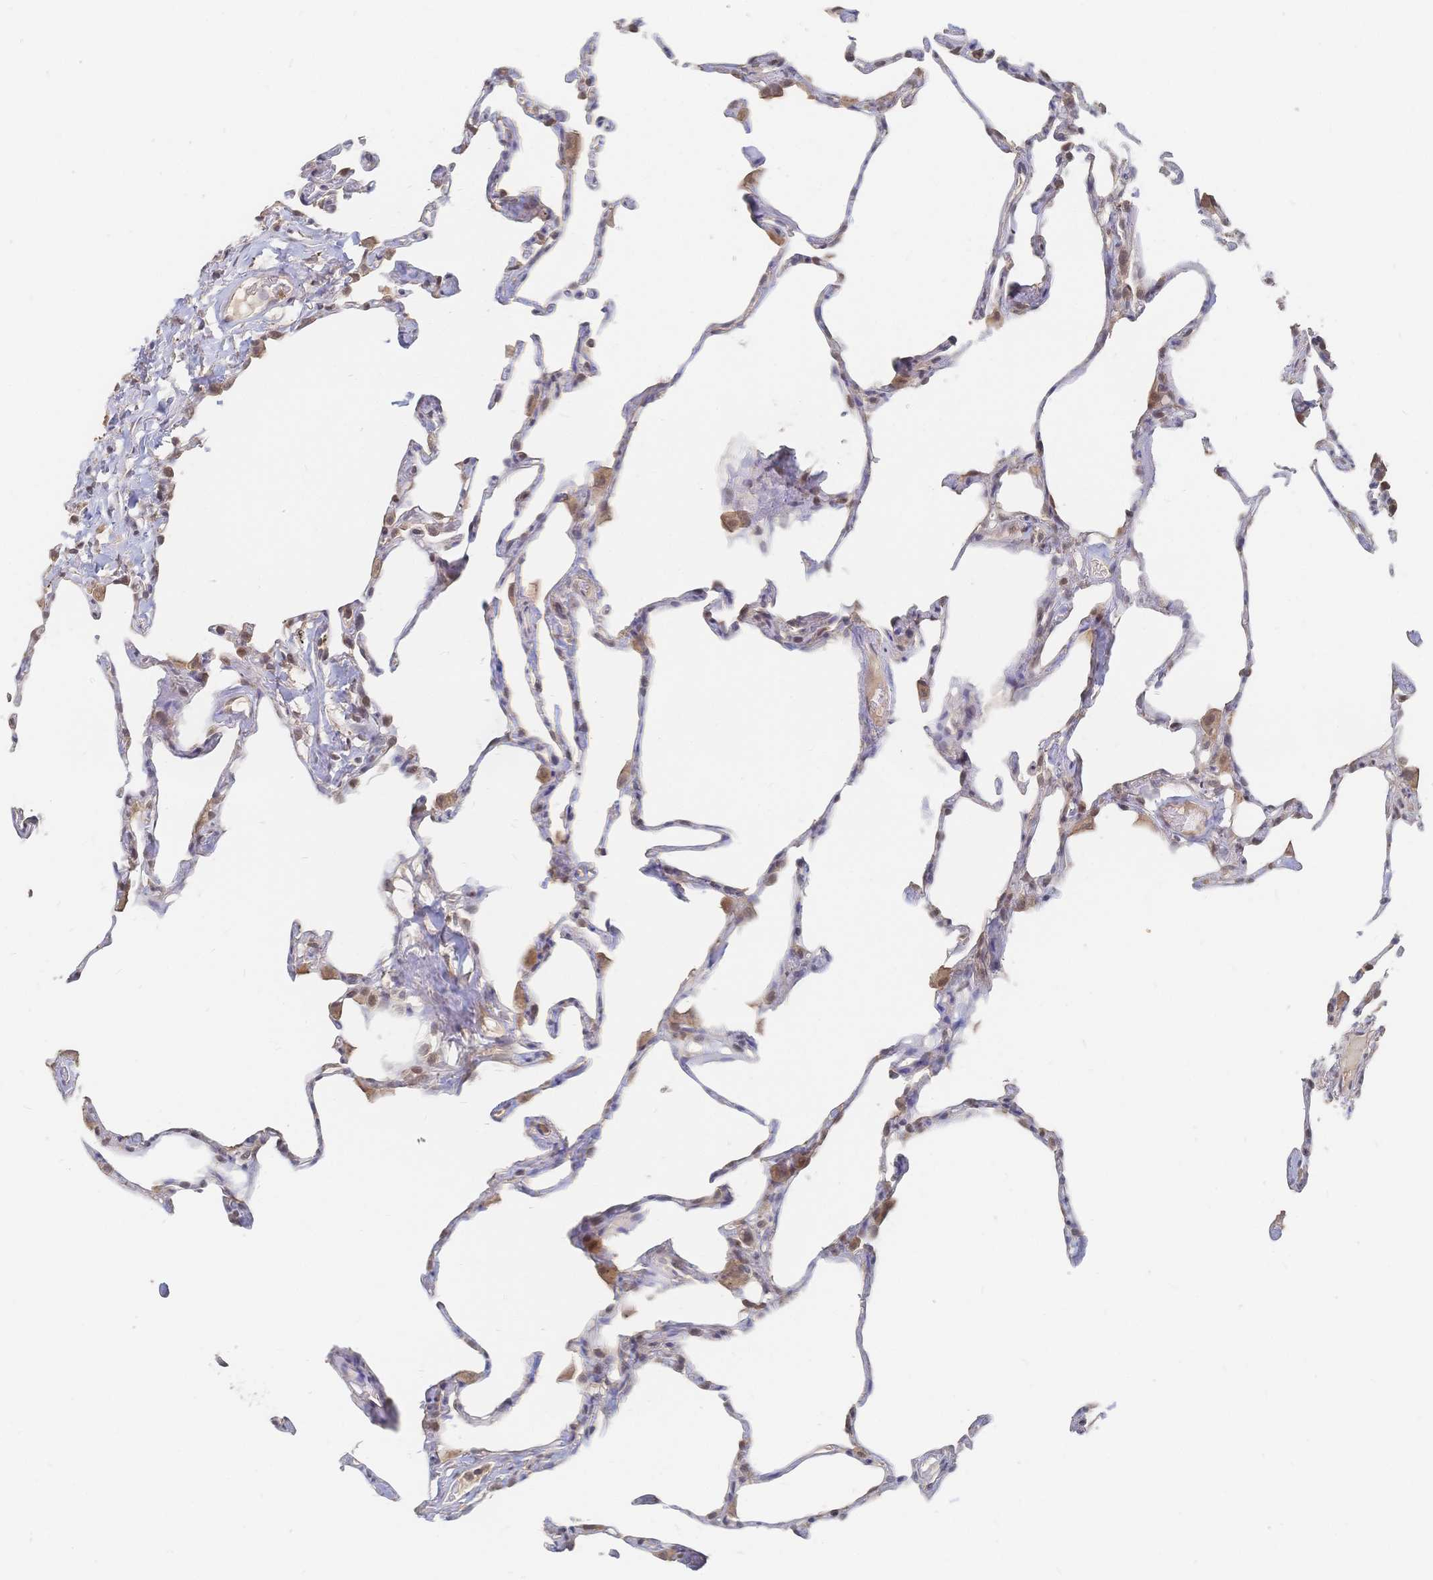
{"staining": {"intensity": "weak", "quantity": "<25%", "location": "cytoplasmic/membranous"}, "tissue": "lung", "cell_type": "Alveolar cells", "image_type": "normal", "snomed": [{"axis": "morphology", "description": "Normal tissue, NOS"}, {"axis": "topography", "description": "Lung"}], "caption": "This micrograph is of unremarkable lung stained with immunohistochemistry (IHC) to label a protein in brown with the nuclei are counter-stained blue. There is no staining in alveolar cells.", "gene": "LRP5", "patient": {"sex": "male", "age": 65}}